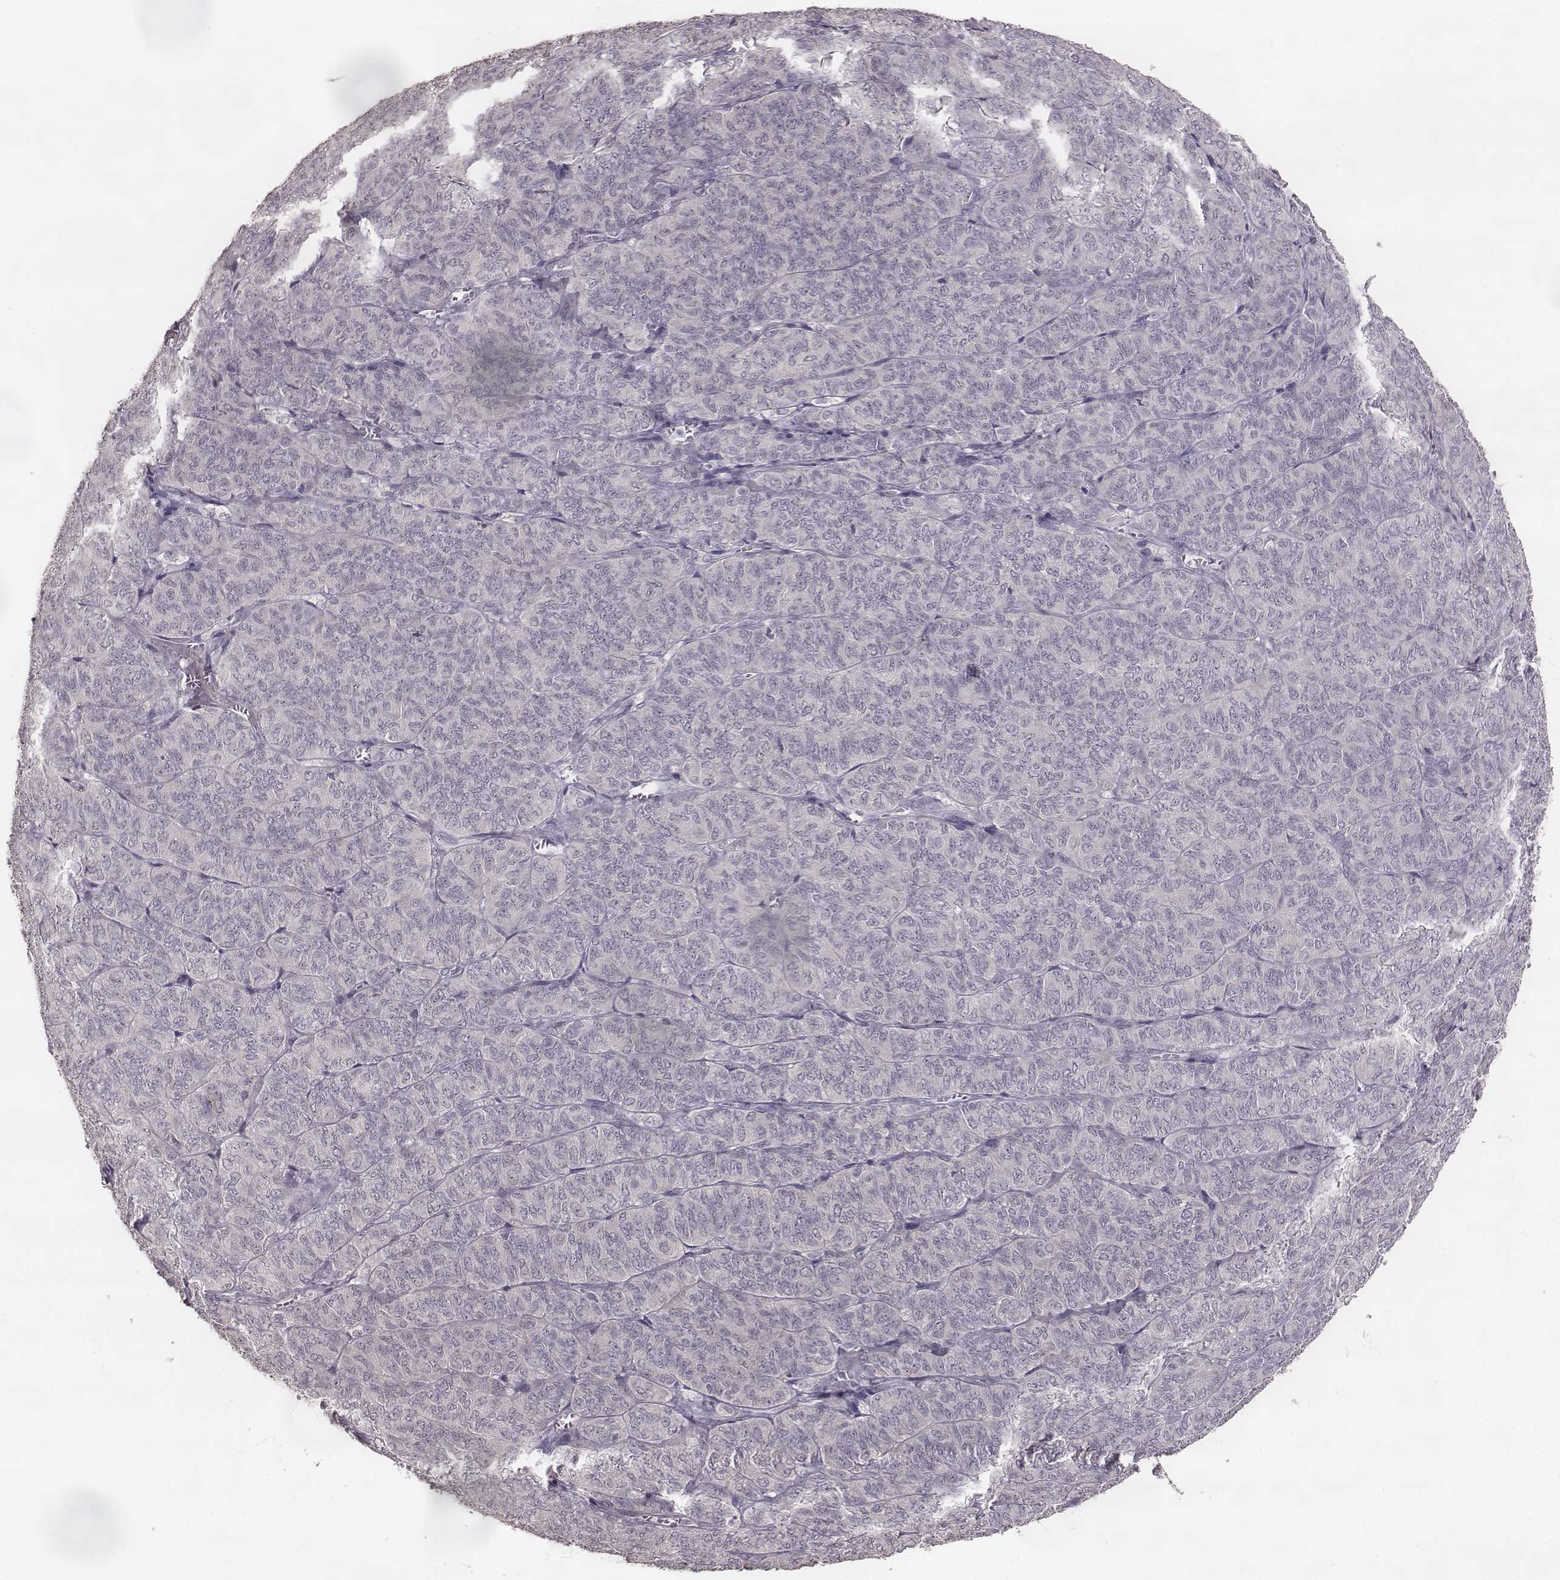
{"staining": {"intensity": "negative", "quantity": "none", "location": "none"}, "tissue": "ovarian cancer", "cell_type": "Tumor cells", "image_type": "cancer", "snomed": [{"axis": "morphology", "description": "Carcinoma, endometroid"}, {"axis": "topography", "description": "Ovary"}], "caption": "Tumor cells show no significant staining in ovarian cancer. The staining is performed using DAB brown chromogen with nuclei counter-stained in using hematoxylin.", "gene": "LY6K", "patient": {"sex": "female", "age": 80}}